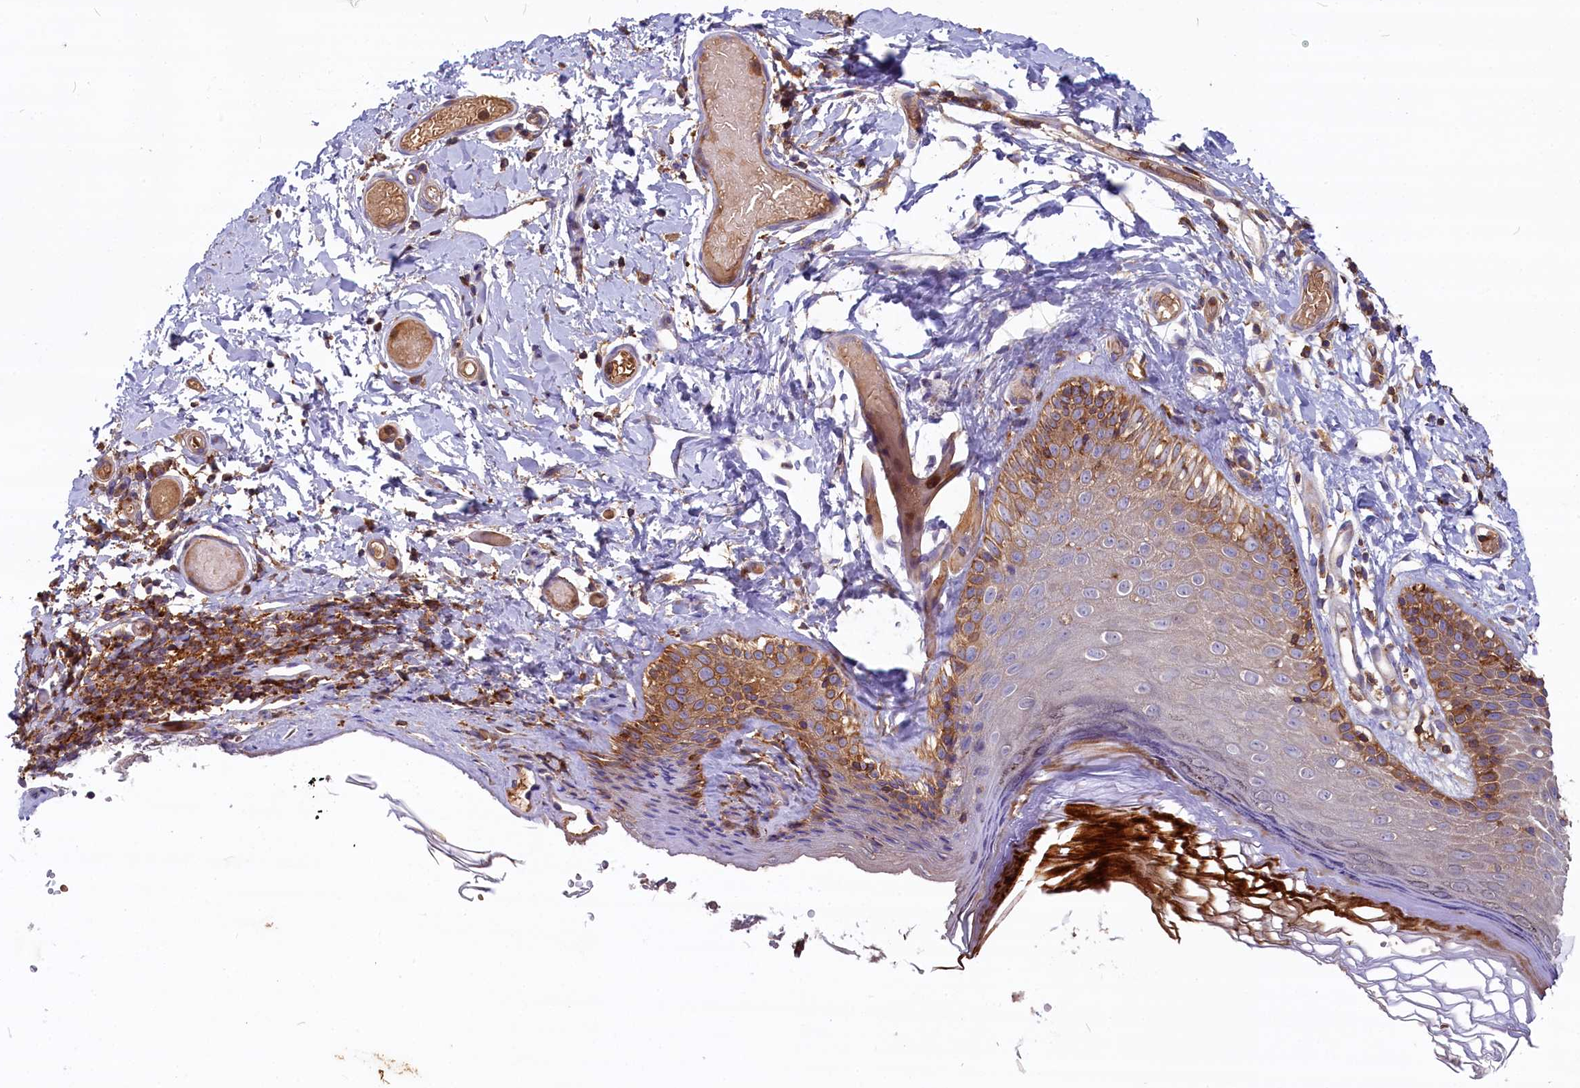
{"staining": {"intensity": "moderate", "quantity": "25%-75%", "location": "cytoplasmic/membranous"}, "tissue": "skin", "cell_type": "Epidermal cells", "image_type": "normal", "snomed": [{"axis": "morphology", "description": "Normal tissue, NOS"}, {"axis": "topography", "description": "Adipose tissue"}, {"axis": "topography", "description": "Vascular tissue"}, {"axis": "topography", "description": "Vulva"}, {"axis": "topography", "description": "Peripheral nerve tissue"}], "caption": "Immunohistochemistry (DAB) staining of unremarkable human skin shows moderate cytoplasmic/membranous protein positivity in about 25%-75% of epidermal cells.", "gene": "MYO9B", "patient": {"sex": "female", "age": 86}}